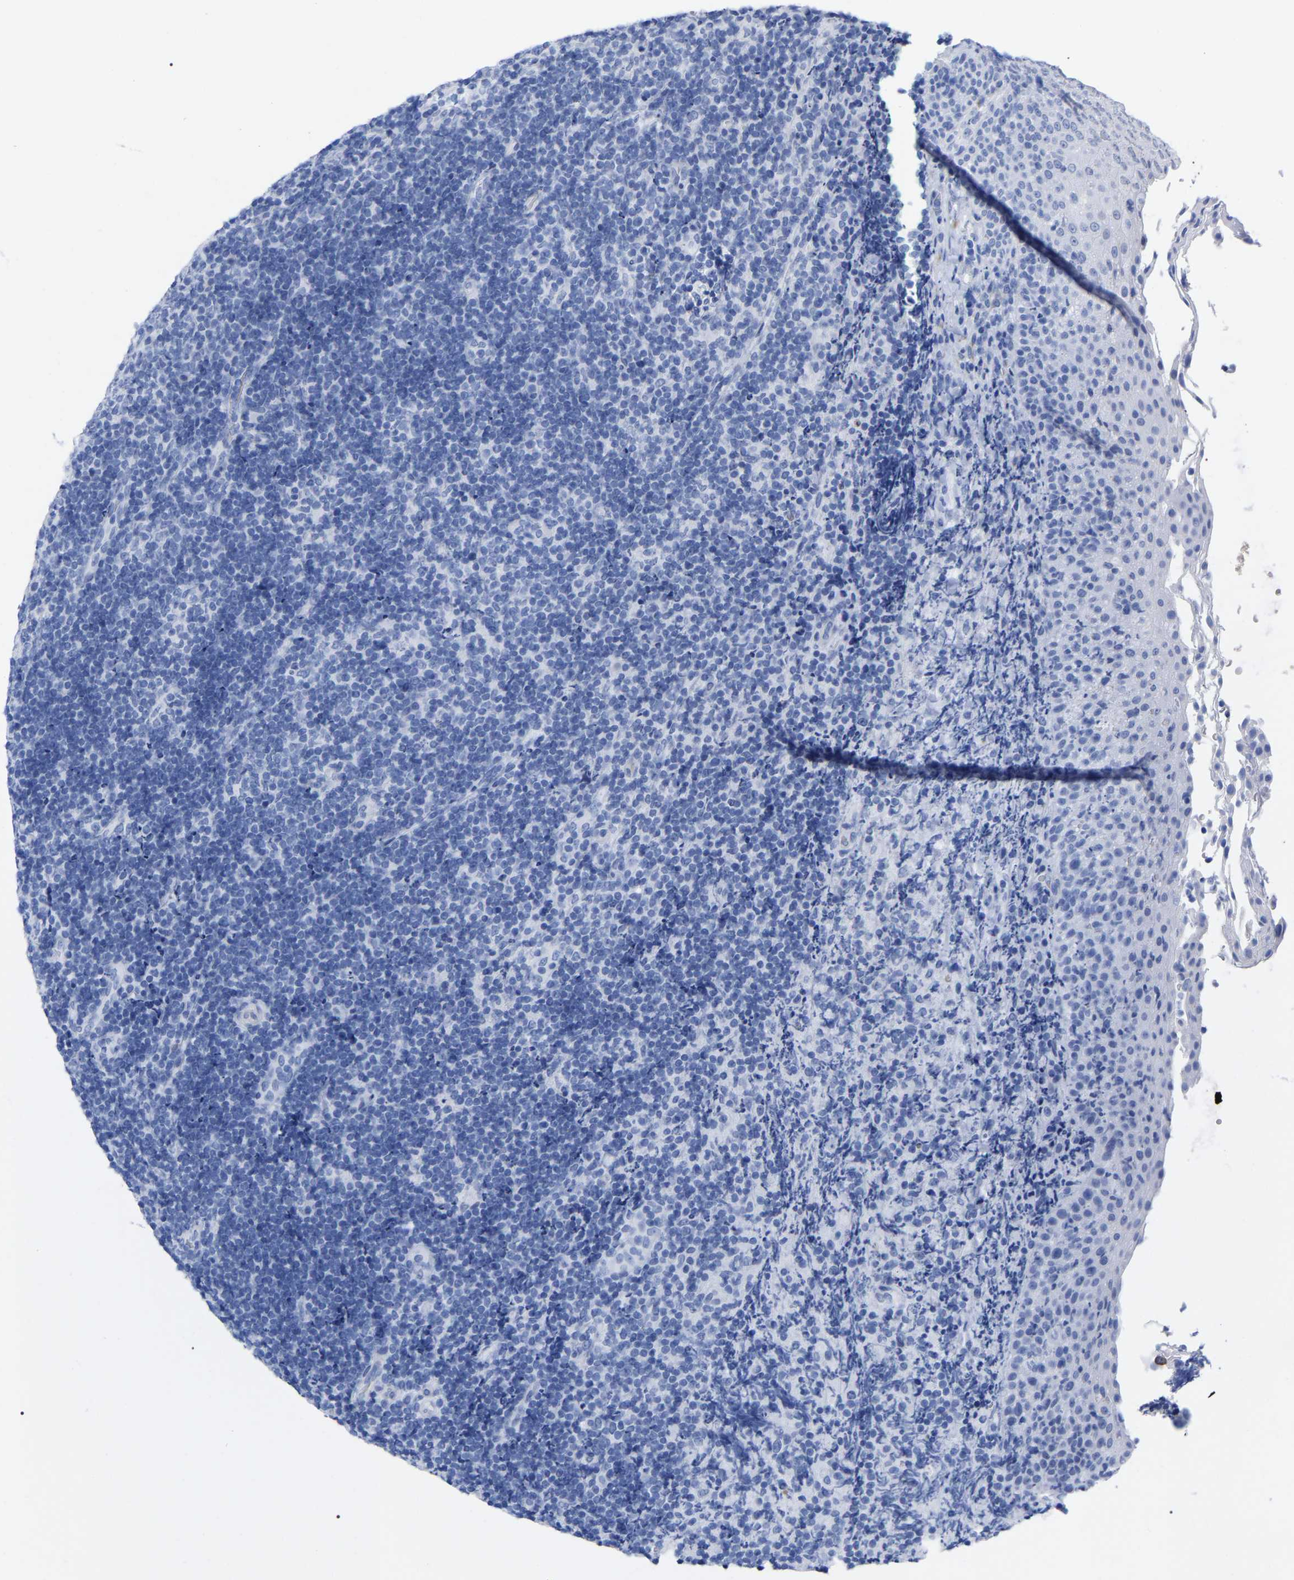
{"staining": {"intensity": "negative", "quantity": "none", "location": "none"}, "tissue": "lymphoma", "cell_type": "Tumor cells", "image_type": "cancer", "snomed": [{"axis": "morphology", "description": "Malignant lymphoma, non-Hodgkin's type, High grade"}, {"axis": "topography", "description": "Tonsil"}], "caption": "Micrograph shows no protein staining in tumor cells of lymphoma tissue.", "gene": "HAPLN1", "patient": {"sex": "female", "age": 36}}